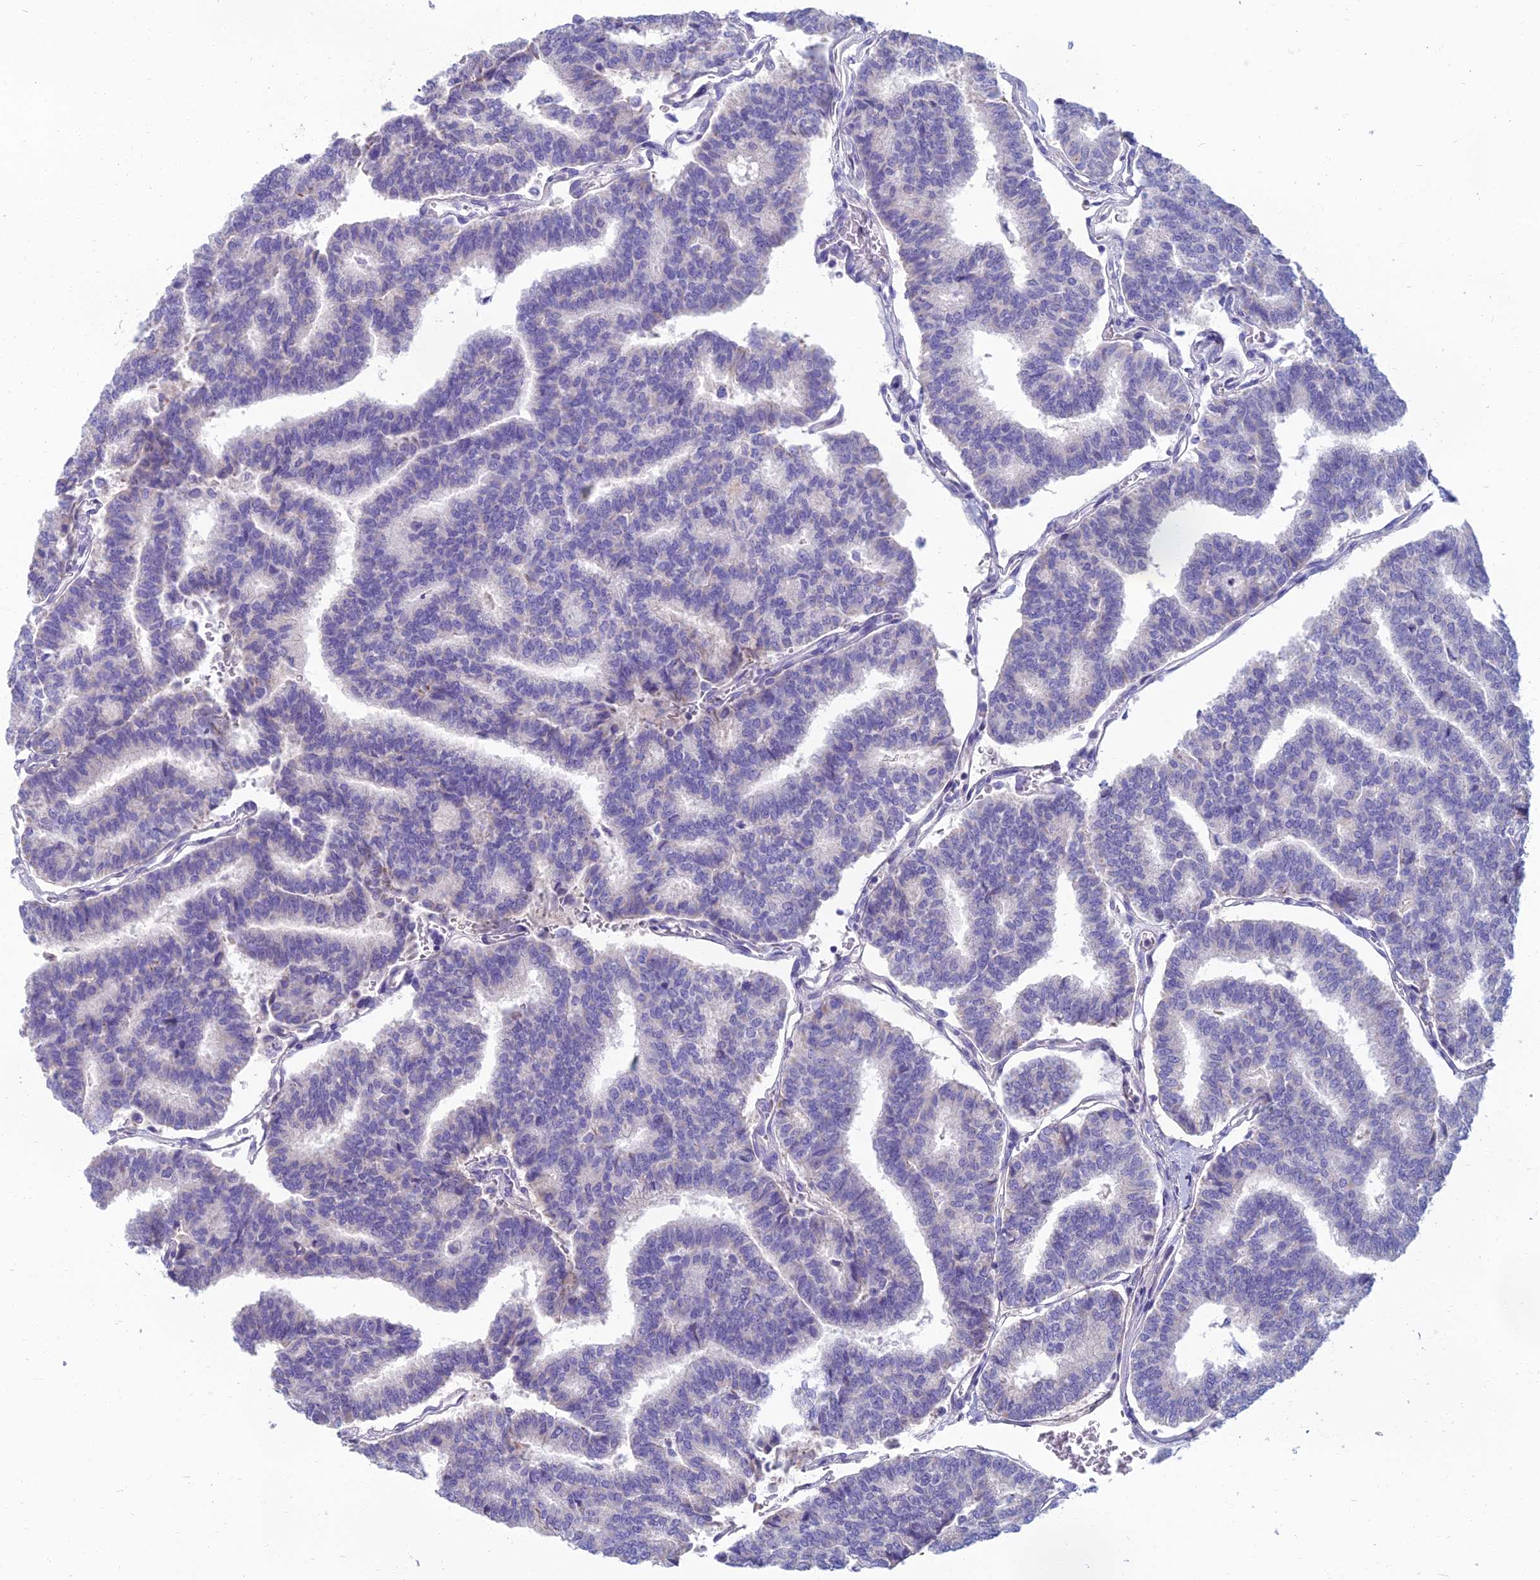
{"staining": {"intensity": "negative", "quantity": "none", "location": "none"}, "tissue": "thyroid cancer", "cell_type": "Tumor cells", "image_type": "cancer", "snomed": [{"axis": "morphology", "description": "Papillary adenocarcinoma, NOS"}, {"axis": "topography", "description": "Thyroid gland"}], "caption": "Tumor cells show no significant protein positivity in thyroid cancer (papillary adenocarcinoma). Brightfield microscopy of immunohistochemistry stained with DAB (brown) and hematoxylin (blue), captured at high magnification.", "gene": "SPTLC3", "patient": {"sex": "female", "age": 35}}